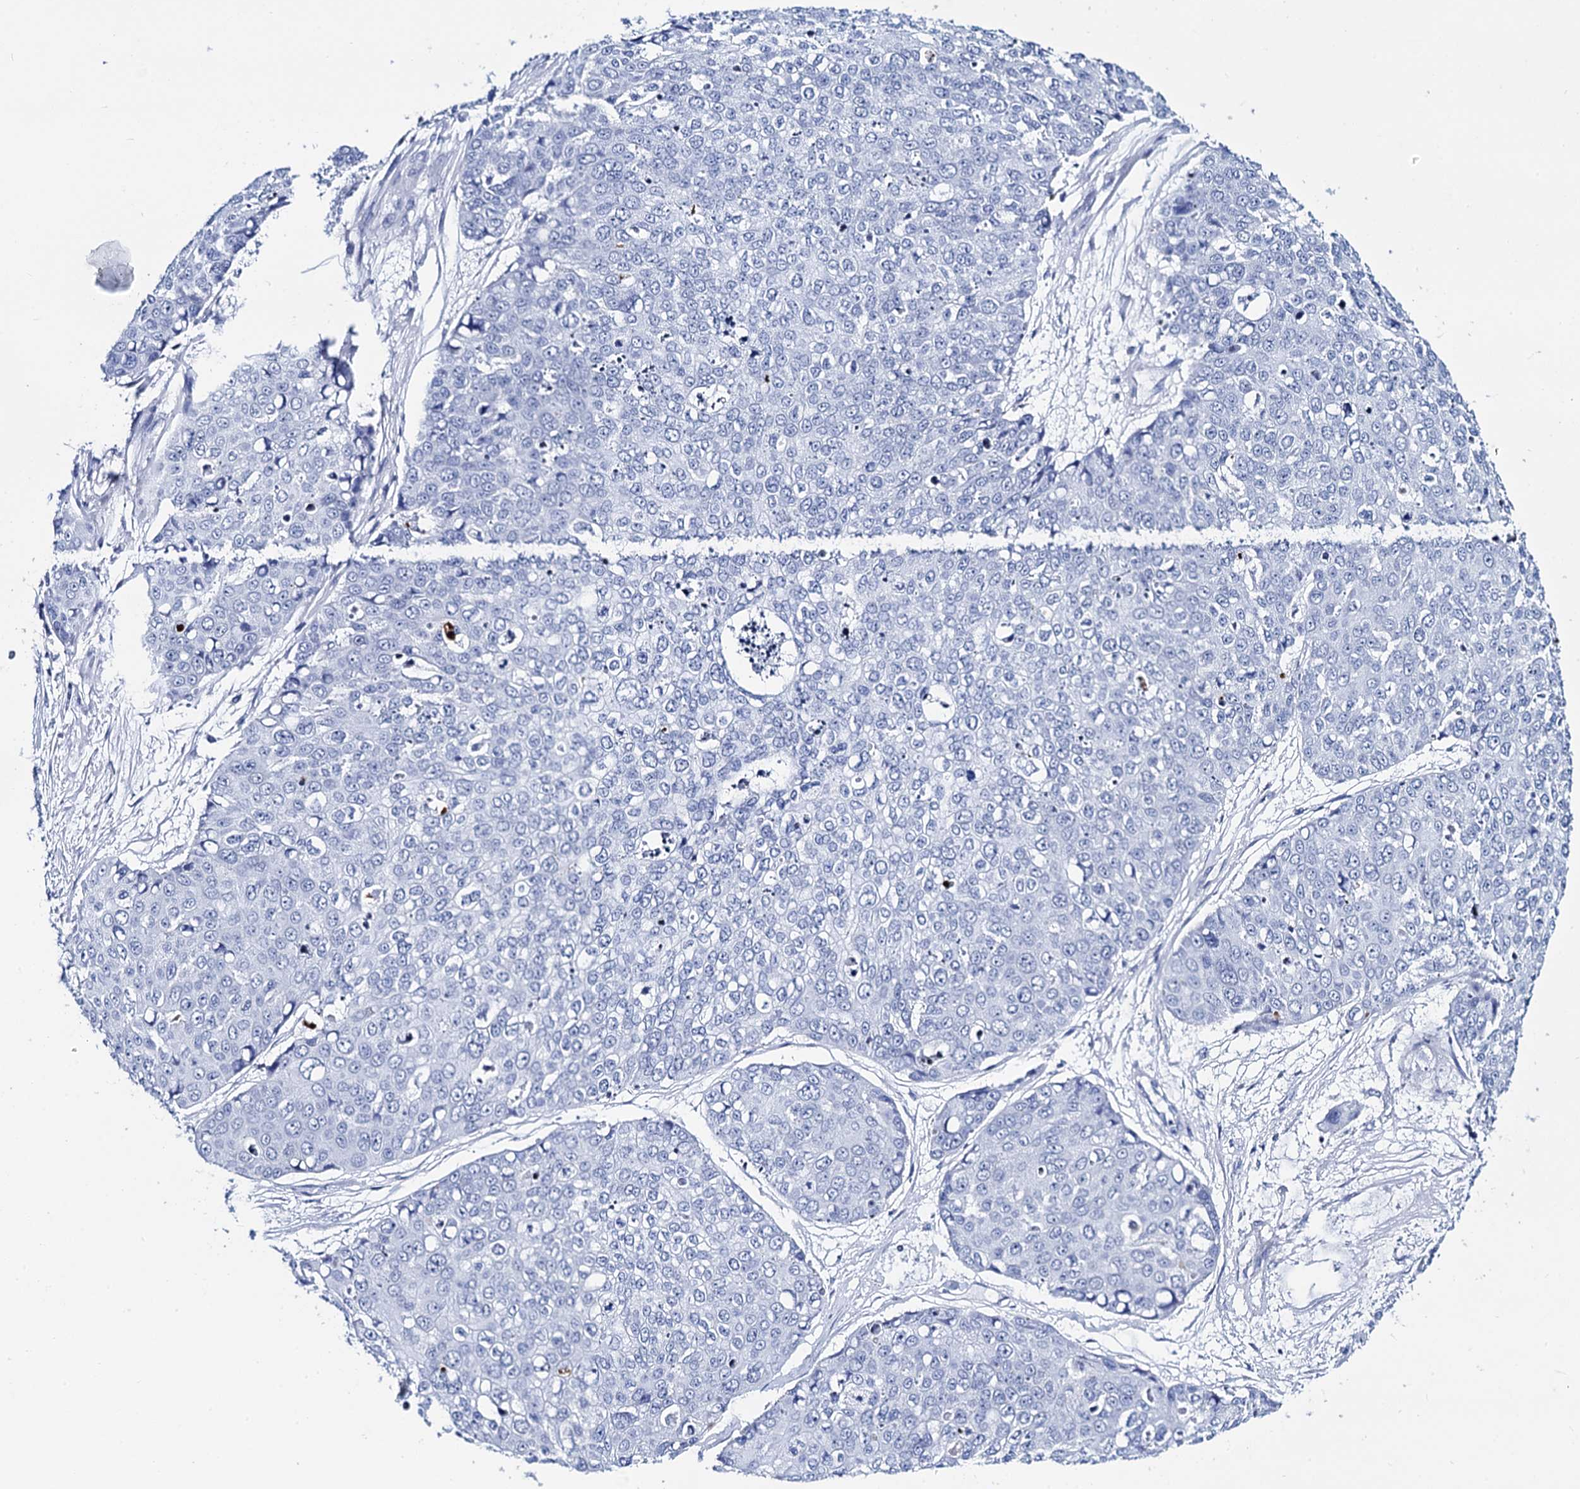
{"staining": {"intensity": "negative", "quantity": "none", "location": "none"}, "tissue": "skin cancer", "cell_type": "Tumor cells", "image_type": "cancer", "snomed": [{"axis": "morphology", "description": "Squamous cell carcinoma, NOS"}, {"axis": "topography", "description": "Skin"}], "caption": "Human skin cancer (squamous cell carcinoma) stained for a protein using immunohistochemistry (IHC) demonstrates no expression in tumor cells.", "gene": "ACADSB", "patient": {"sex": "female", "age": 44}}